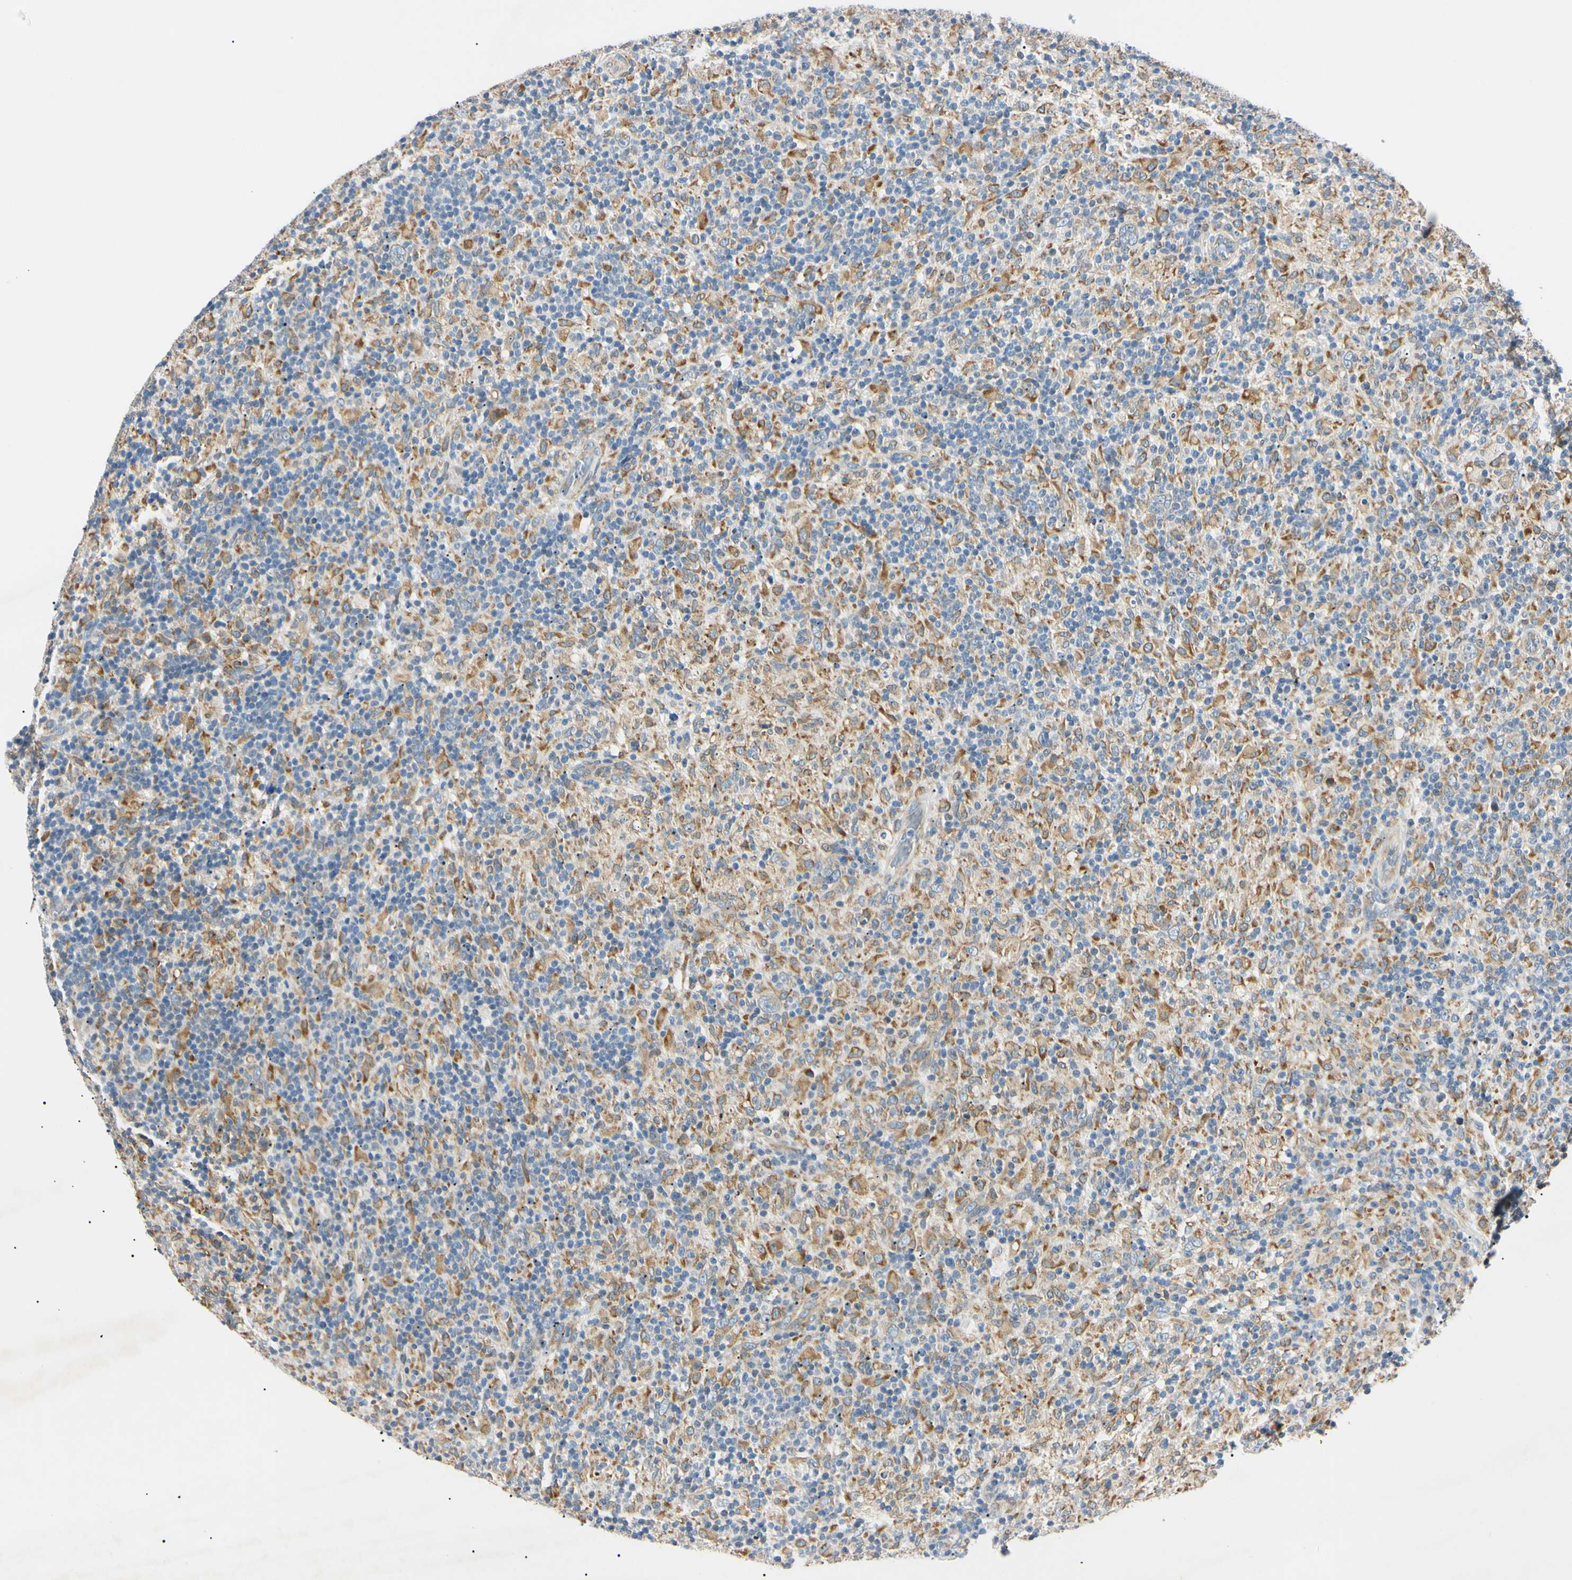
{"staining": {"intensity": "weak", "quantity": ">75%", "location": "cytoplasmic/membranous"}, "tissue": "lymphoma", "cell_type": "Tumor cells", "image_type": "cancer", "snomed": [{"axis": "morphology", "description": "Hodgkin's disease, NOS"}, {"axis": "topography", "description": "Lymph node"}], "caption": "This is an image of IHC staining of lymphoma, which shows weak positivity in the cytoplasmic/membranous of tumor cells.", "gene": "DNAJB12", "patient": {"sex": "male", "age": 70}}